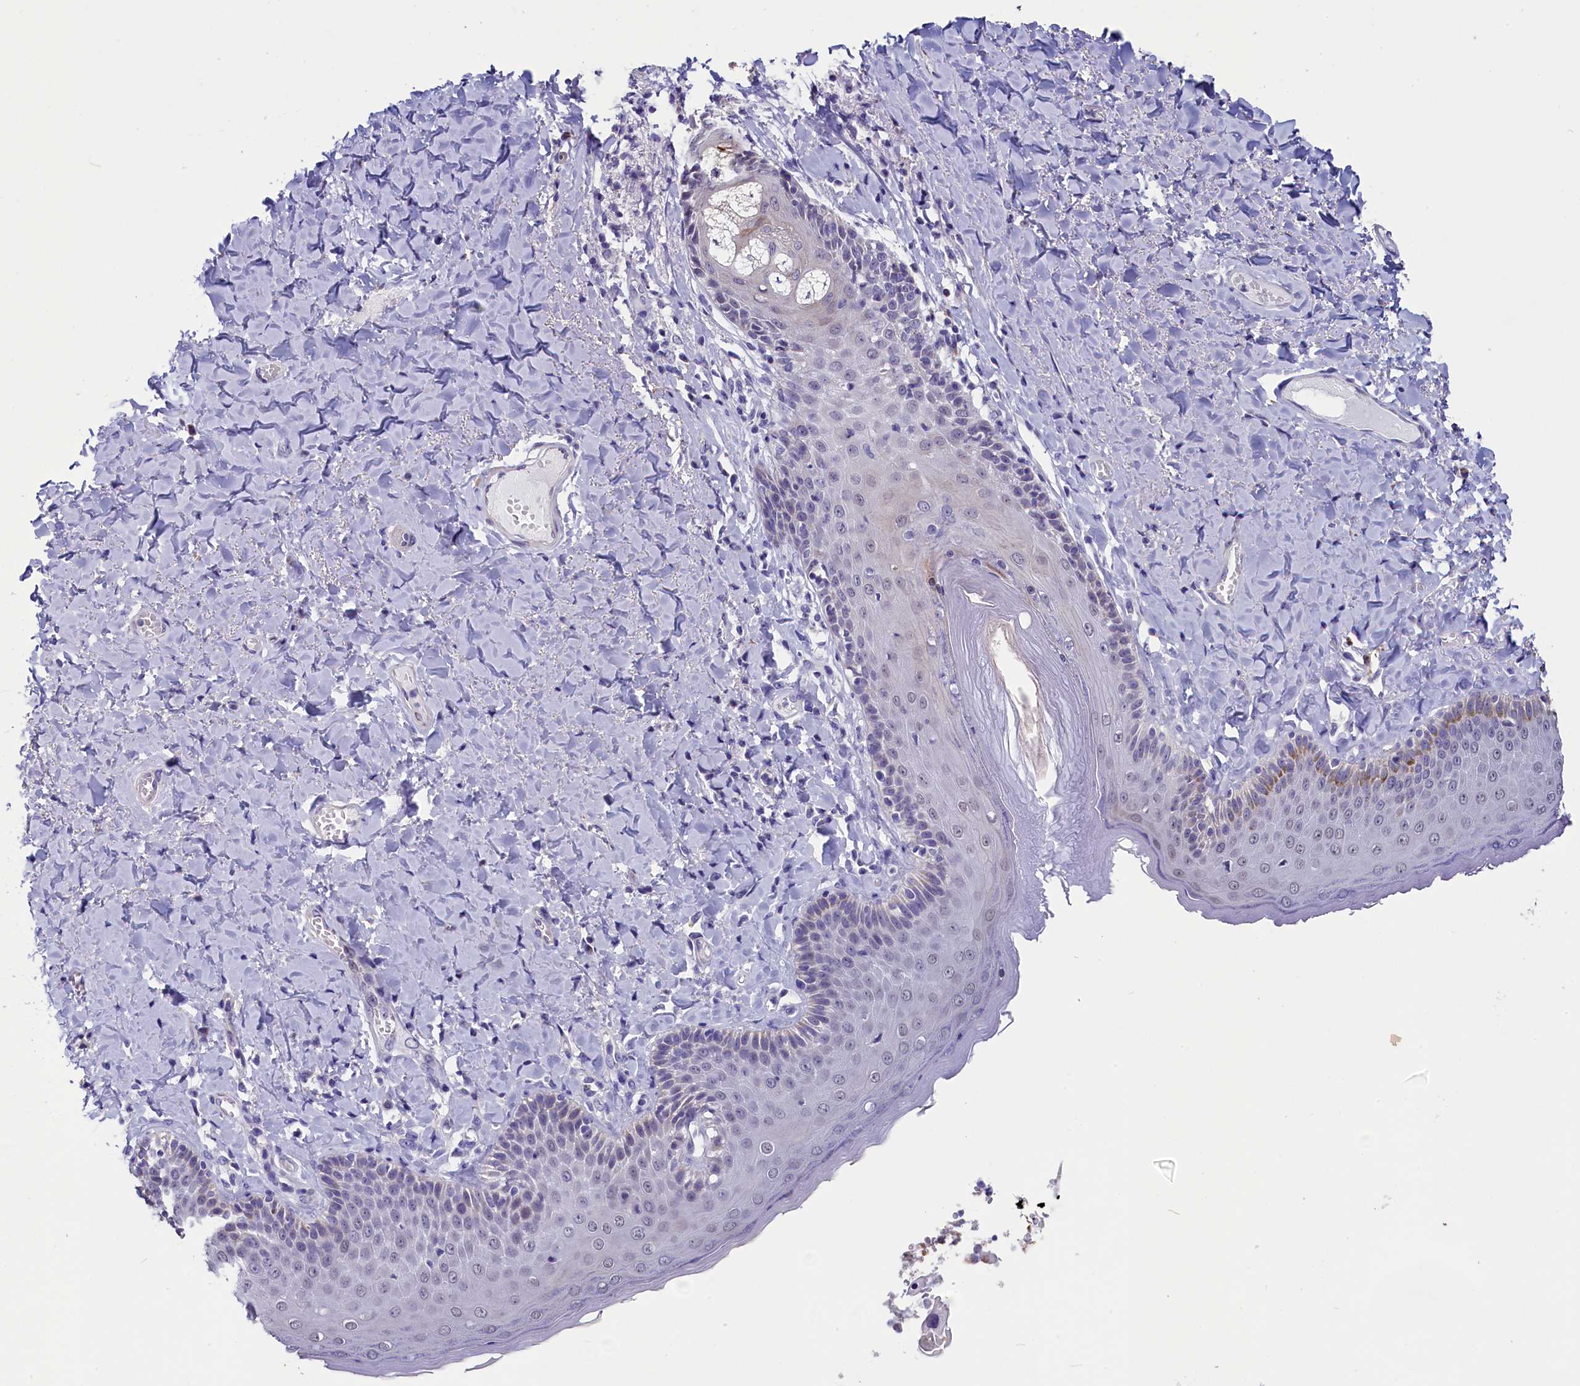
{"staining": {"intensity": "moderate", "quantity": "<25%", "location": "cytoplasmic/membranous"}, "tissue": "skin", "cell_type": "Epidermal cells", "image_type": "normal", "snomed": [{"axis": "morphology", "description": "Normal tissue, NOS"}, {"axis": "topography", "description": "Anal"}], "caption": "A low amount of moderate cytoplasmic/membranous expression is seen in about <25% of epidermal cells in benign skin. The staining was performed using DAB to visualize the protein expression in brown, while the nuclei were stained in blue with hematoxylin (Magnification: 20x).", "gene": "SCD5", "patient": {"sex": "male", "age": 69}}